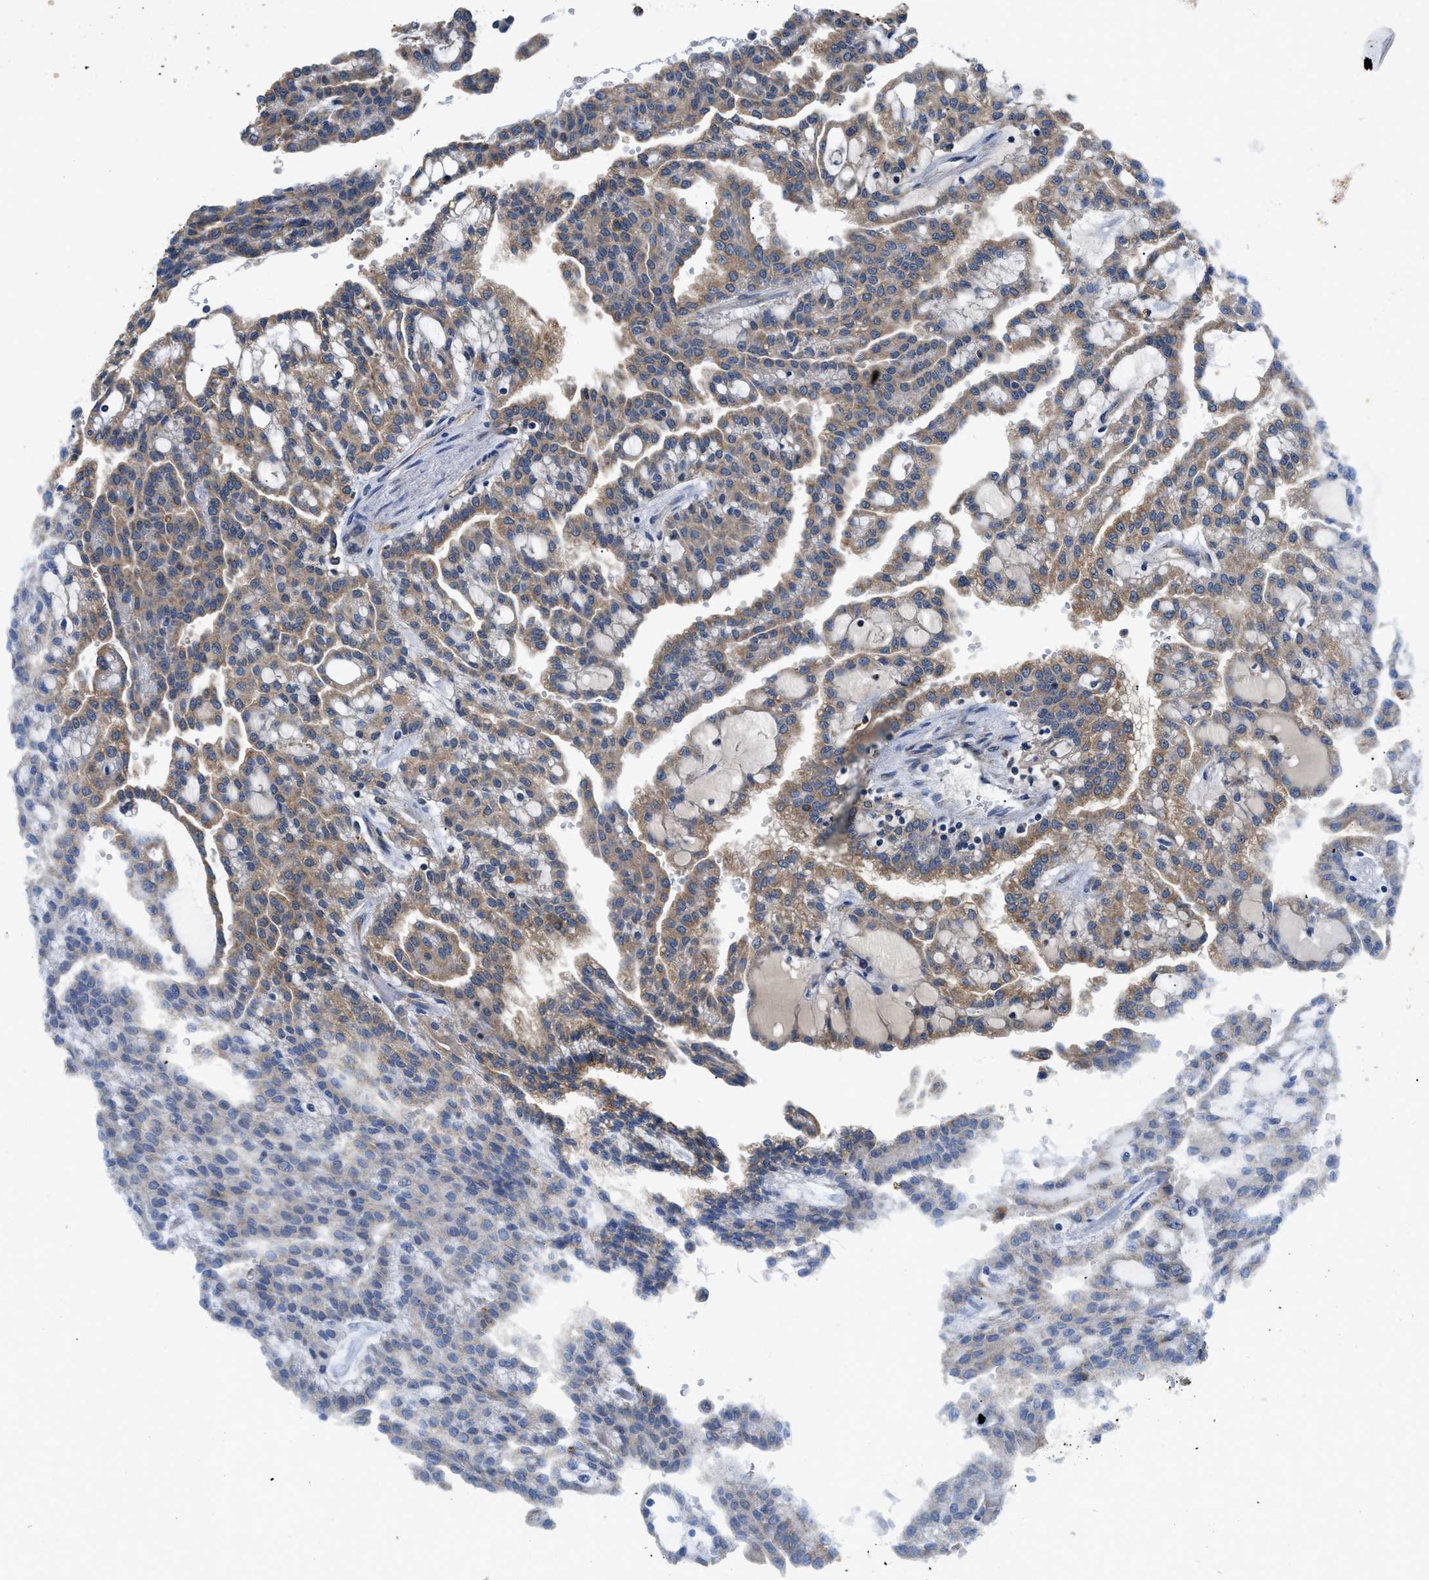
{"staining": {"intensity": "moderate", "quantity": "25%-75%", "location": "cytoplasmic/membranous"}, "tissue": "renal cancer", "cell_type": "Tumor cells", "image_type": "cancer", "snomed": [{"axis": "morphology", "description": "Adenocarcinoma, NOS"}, {"axis": "topography", "description": "Kidney"}], "caption": "Protein analysis of renal adenocarcinoma tissue reveals moderate cytoplasmic/membranous staining in about 25%-75% of tumor cells.", "gene": "CDK15", "patient": {"sex": "male", "age": 63}}